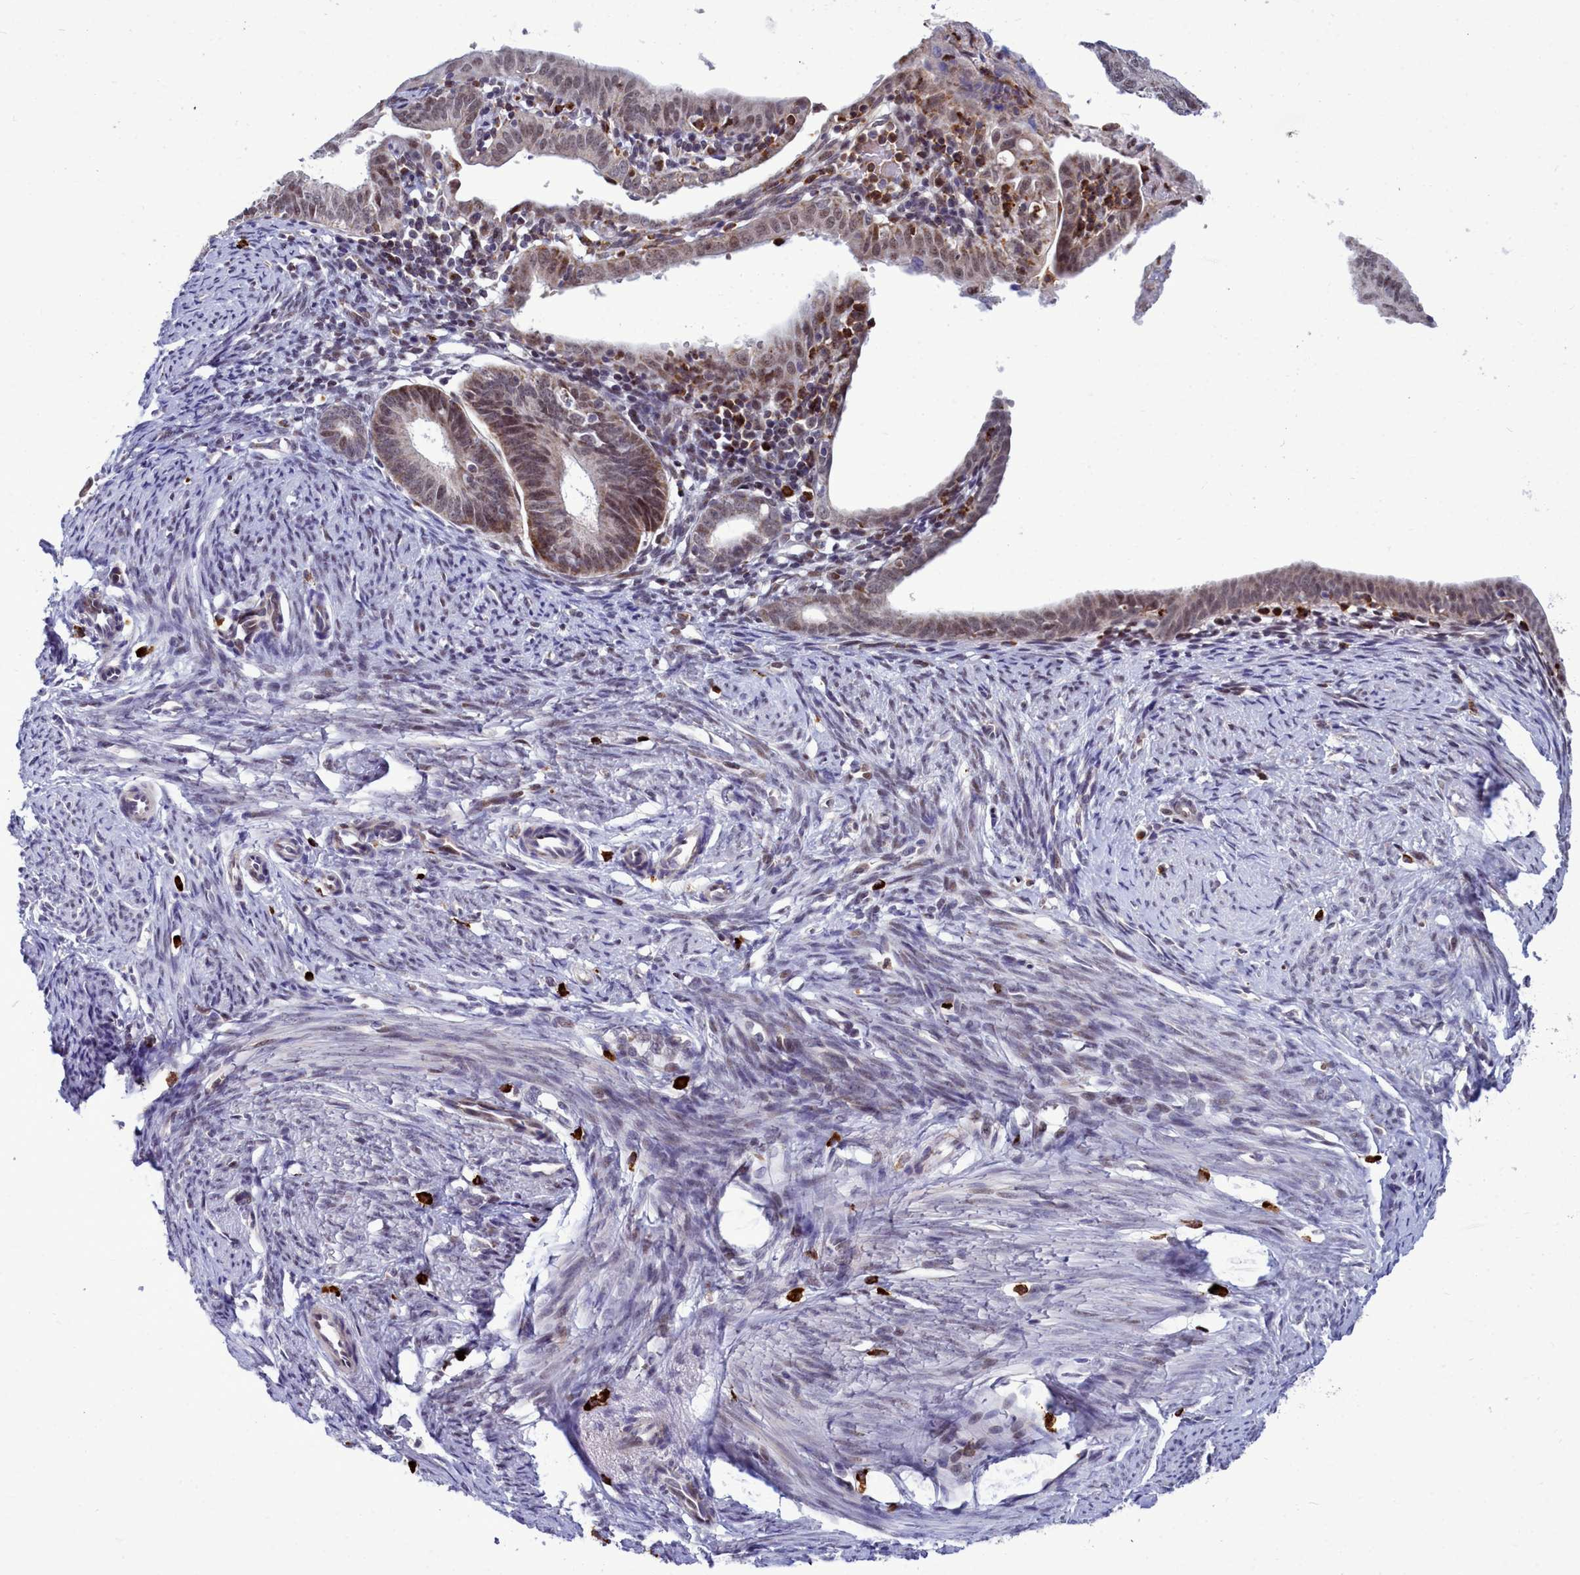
{"staining": {"intensity": "moderate", "quantity": "25%-75%", "location": "cytoplasmic/membranous,nuclear"}, "tissue": "endometrial cancer", "cell_type": "Tumor cells", "image_type": "cancer", "snomed": [{"axis": "morphology", "description": "Adenocarcinoma, NOS"}, {"axis": "topography", "description": "Endometrium"}], "caption": "Adenocarcinoma (endometrial) stained for a protein (brown) reveals moderate cytoplasmic/membranous and nuclear positive staining in about 25%-75% of tumor cells.", "gene": "POM121L2", "patient": {"sex": "female", "age": 51}}